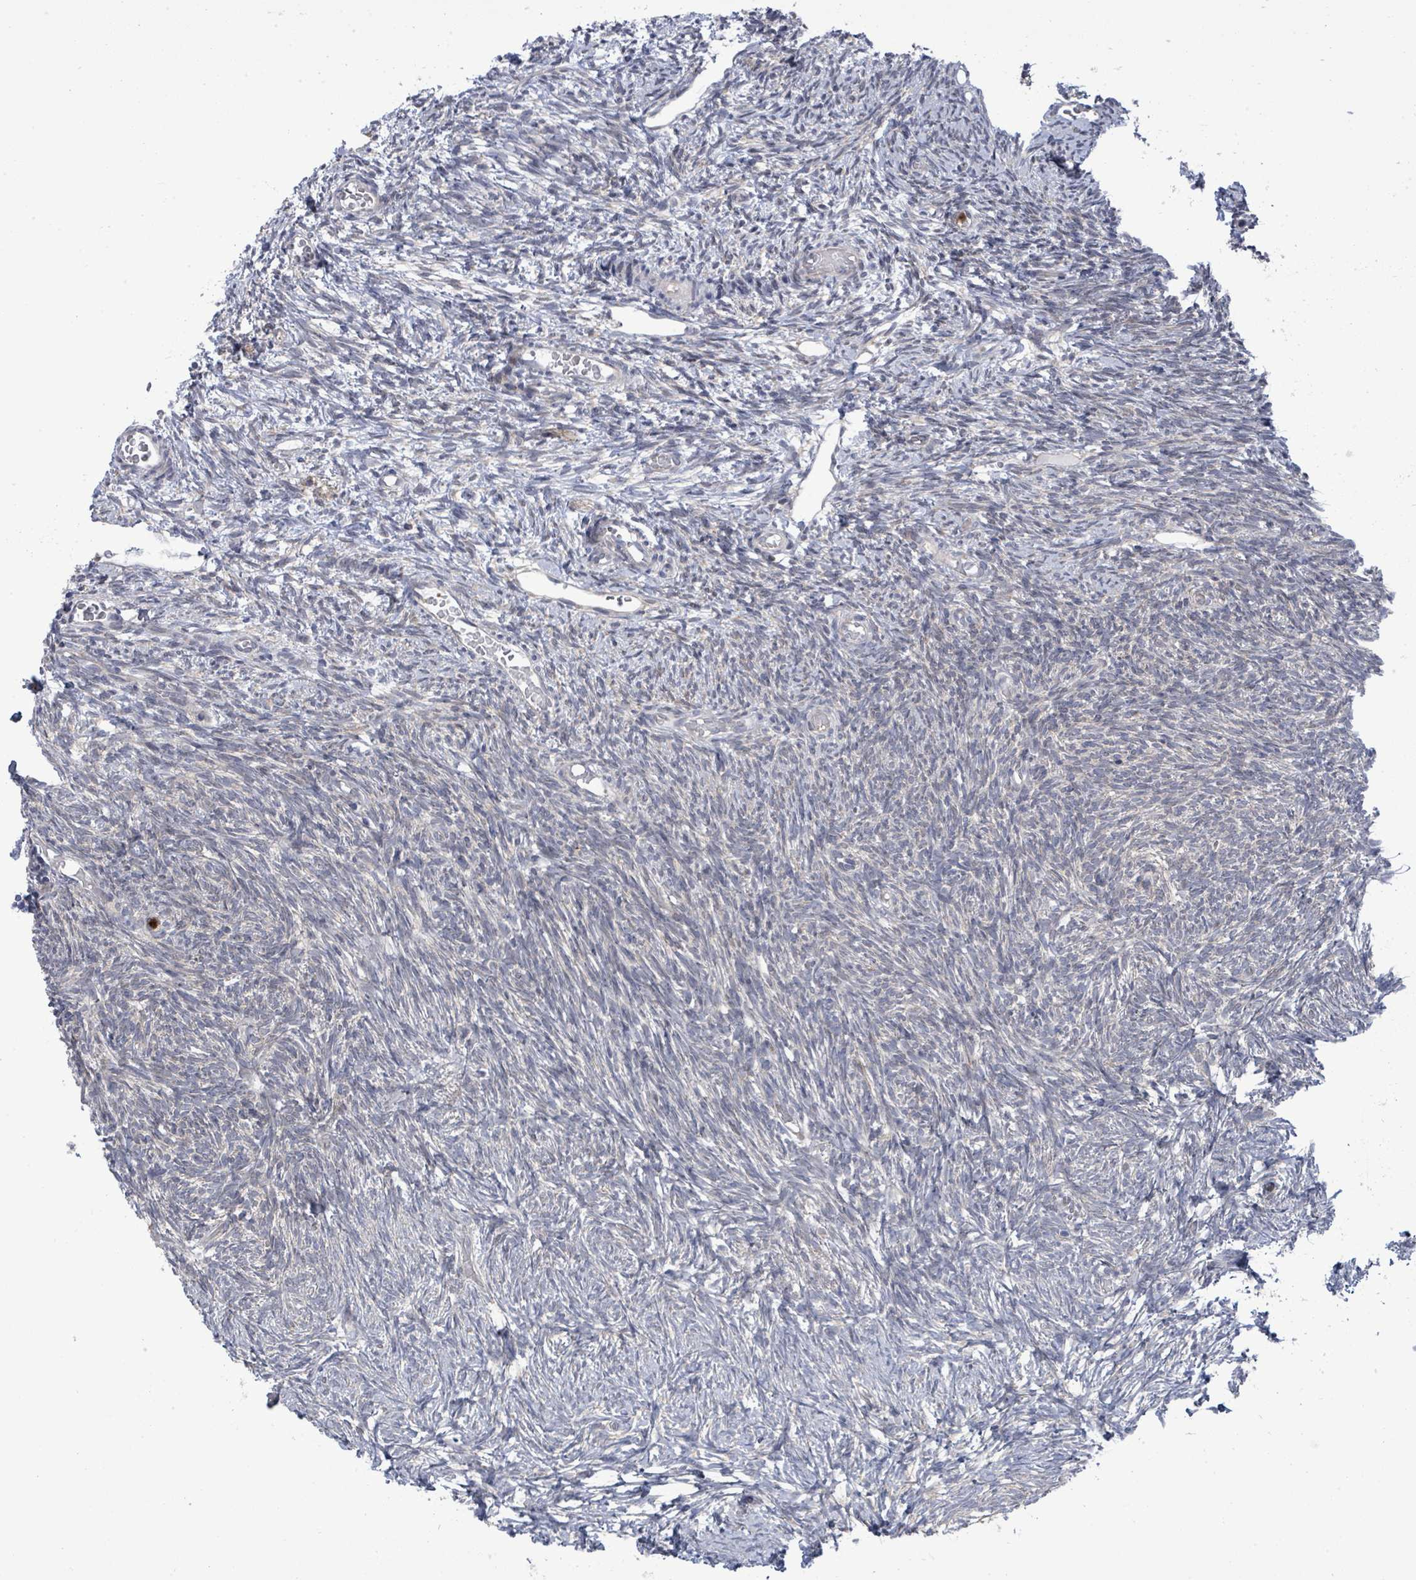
{"staining": {"intensity": "negative", "quantity": "none", "location": "none"}, "tissue": "ovary", "cell_type": "Ovarian stroma cells", "image_type": "normal", "snomed": [{"axis": "morphology", "description": "Normal tissue, NOS"}, {"axis": "topography", "description": "Ovary"}], "caption": "Image shows no protein expression in ovarian stroma cells of benign ovary.", "gene": "SAR1A", "patient": {"sex": "female", "age": 39}}